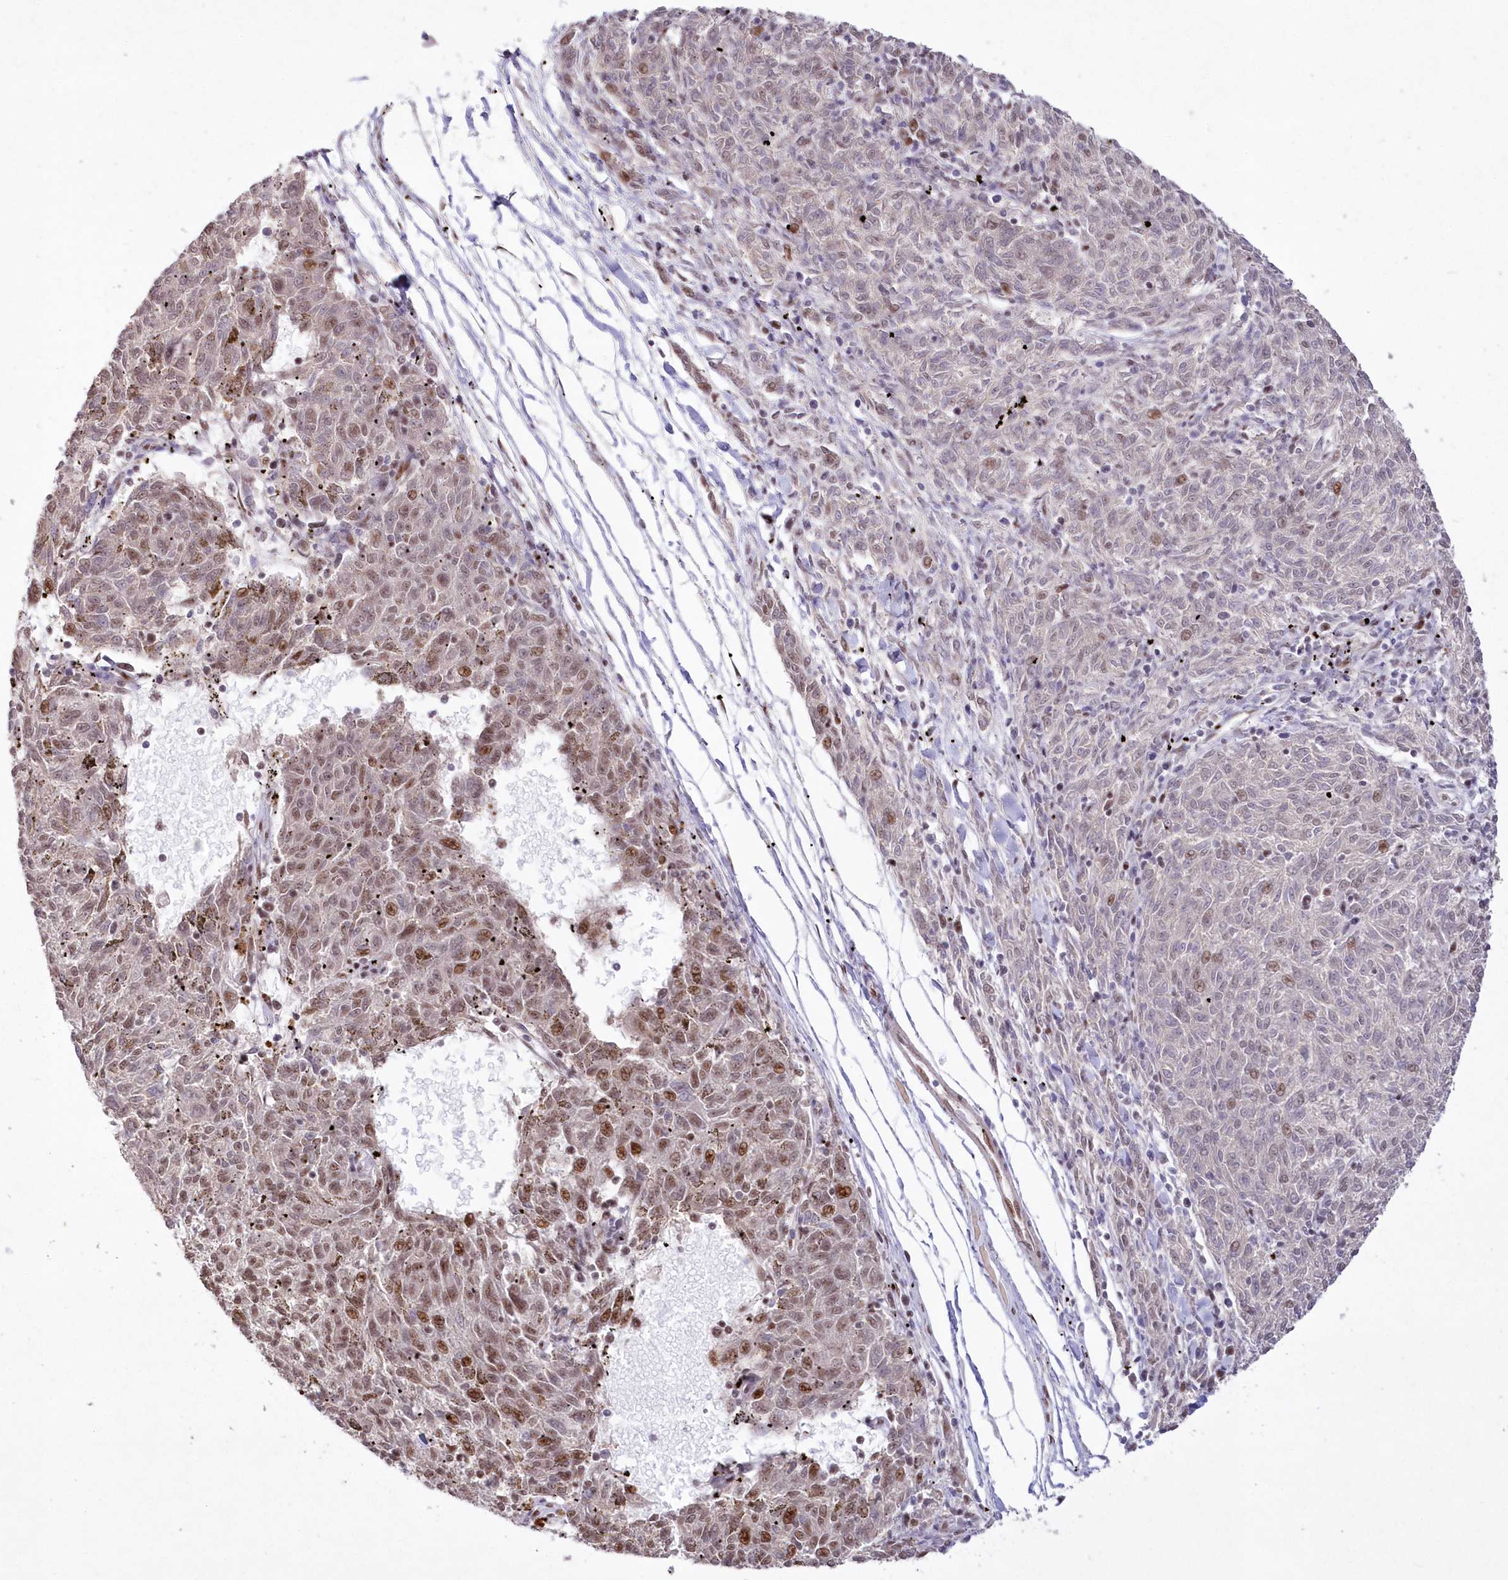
{"staining": {"intensity": "moderate", "quantity": "<25%", "location": "nuclear"}, "tissue": "melanoma", "cell_type": "Tumor cells", "image_type": "cancer", "snomed": [{"axis": "morphology", "description": "Malignant melanoma, NOS"}, {"axis": "topography", "description": "Skin"}], "caption": "IHC image of neoplastic tissue: melanoma stained using immunohistochemistry (IHC) exhibits low levels of moderate protein expression localized specifically in the nuclear of tumor cells, appearing as a nuclear brown color.", "gene": "WBP1L", "patient": {"sex": "female", "age": 72}}